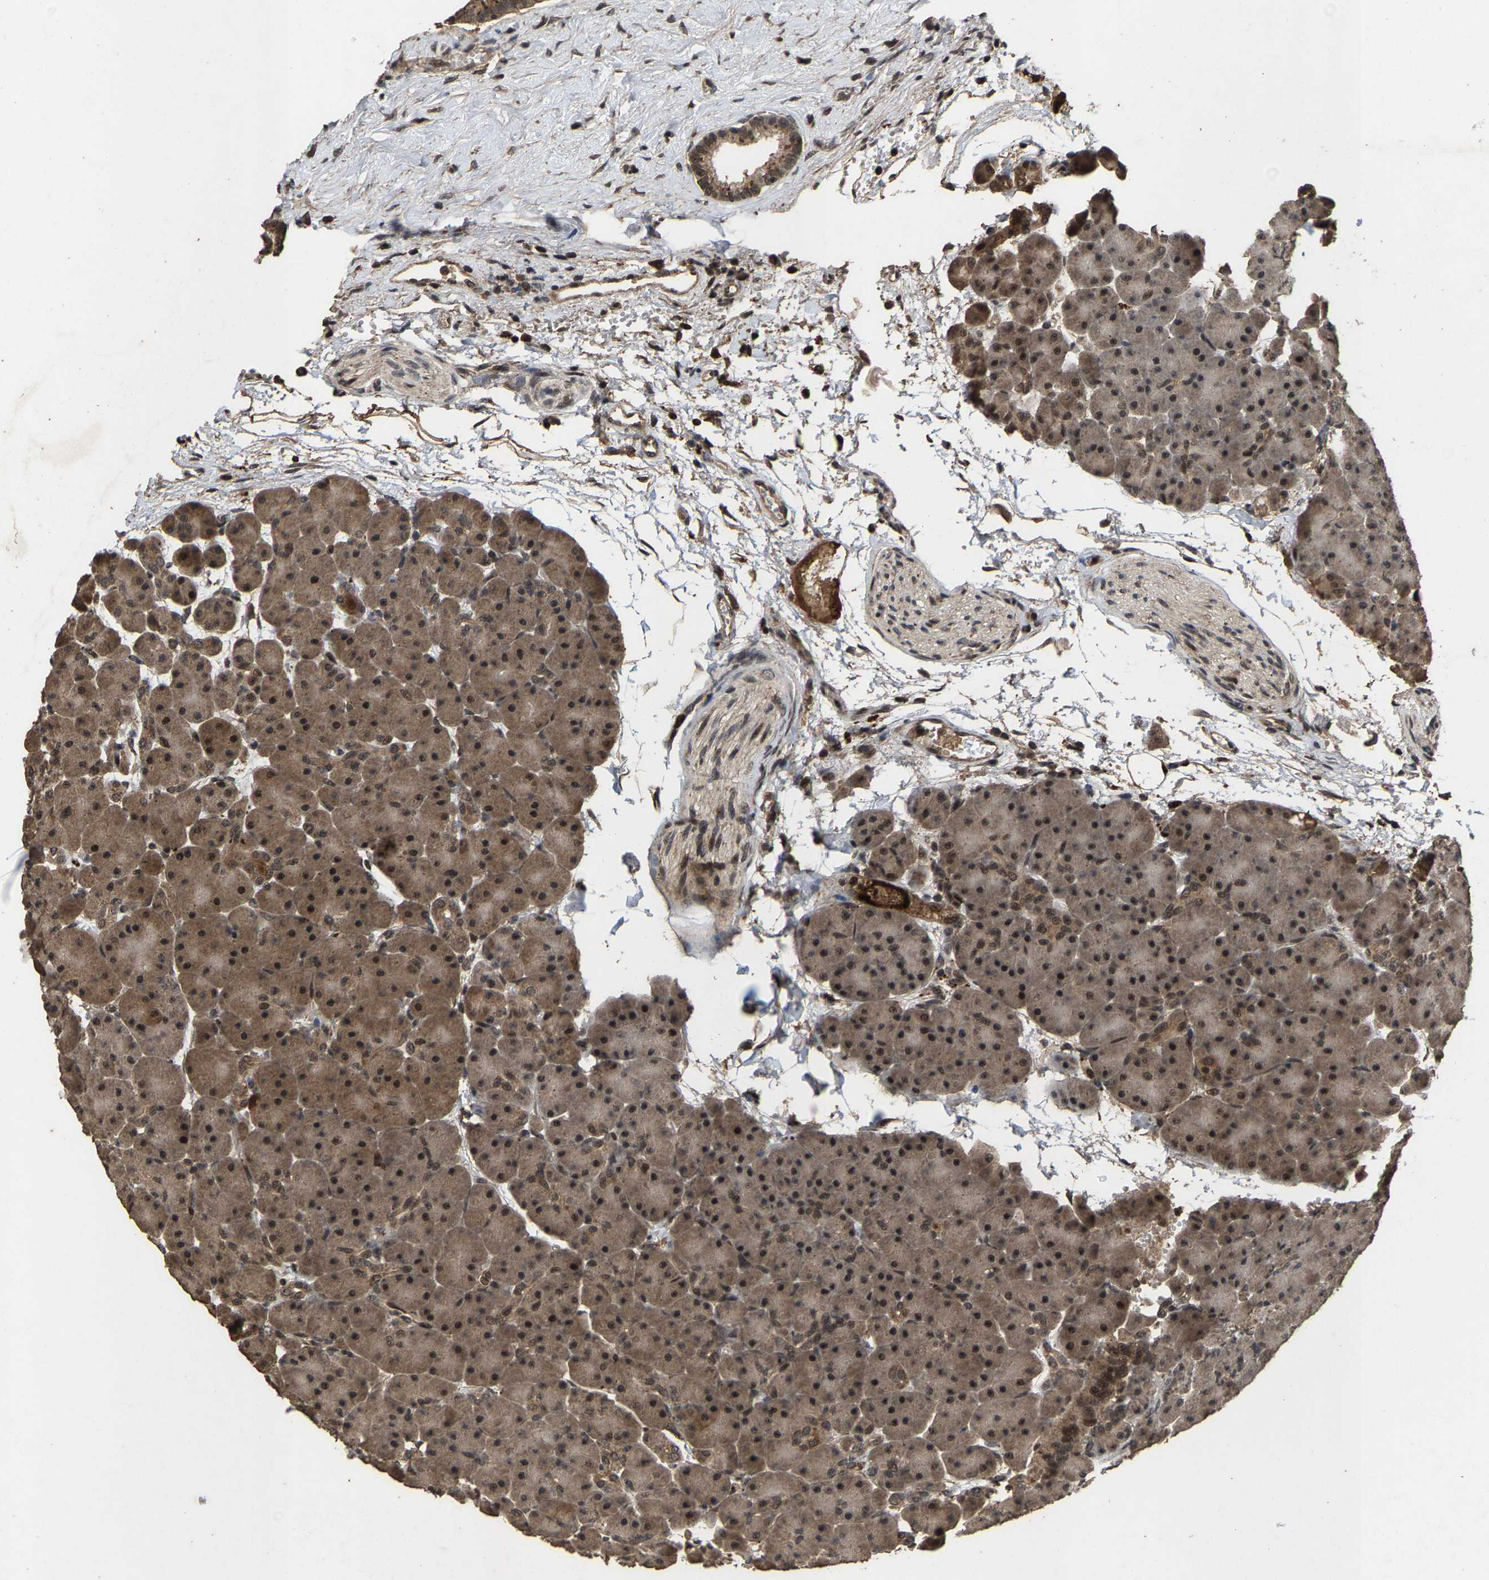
{"staining": {"intensity": "moderate", "quantity": ">75%", "location": "cytoplasmic/membranous,nuclear"}, "tissue": "pancreas", "cell_type": "Exocrine glandular cells", "image_type": "normal", "snomed": [{"axis": "morphology", "description": "Normal tissue, NOS"}, {"axis": "topography", "description": "Pancreas"}], "caption": "Exocrine glandular cells demonstrate medium levels of moderate cytoplasmic/membranous,nuclear positivity in about >75% of cells in benign human pancreas. The staining is performed using DAB (3,3'-diaminobenzidine) brown chromogen to label protein expression. The nuclei are counter-stained blue using hematoxylin.", "gene": "HAUS6", "patient": {"sex": "male", "age": 66}}